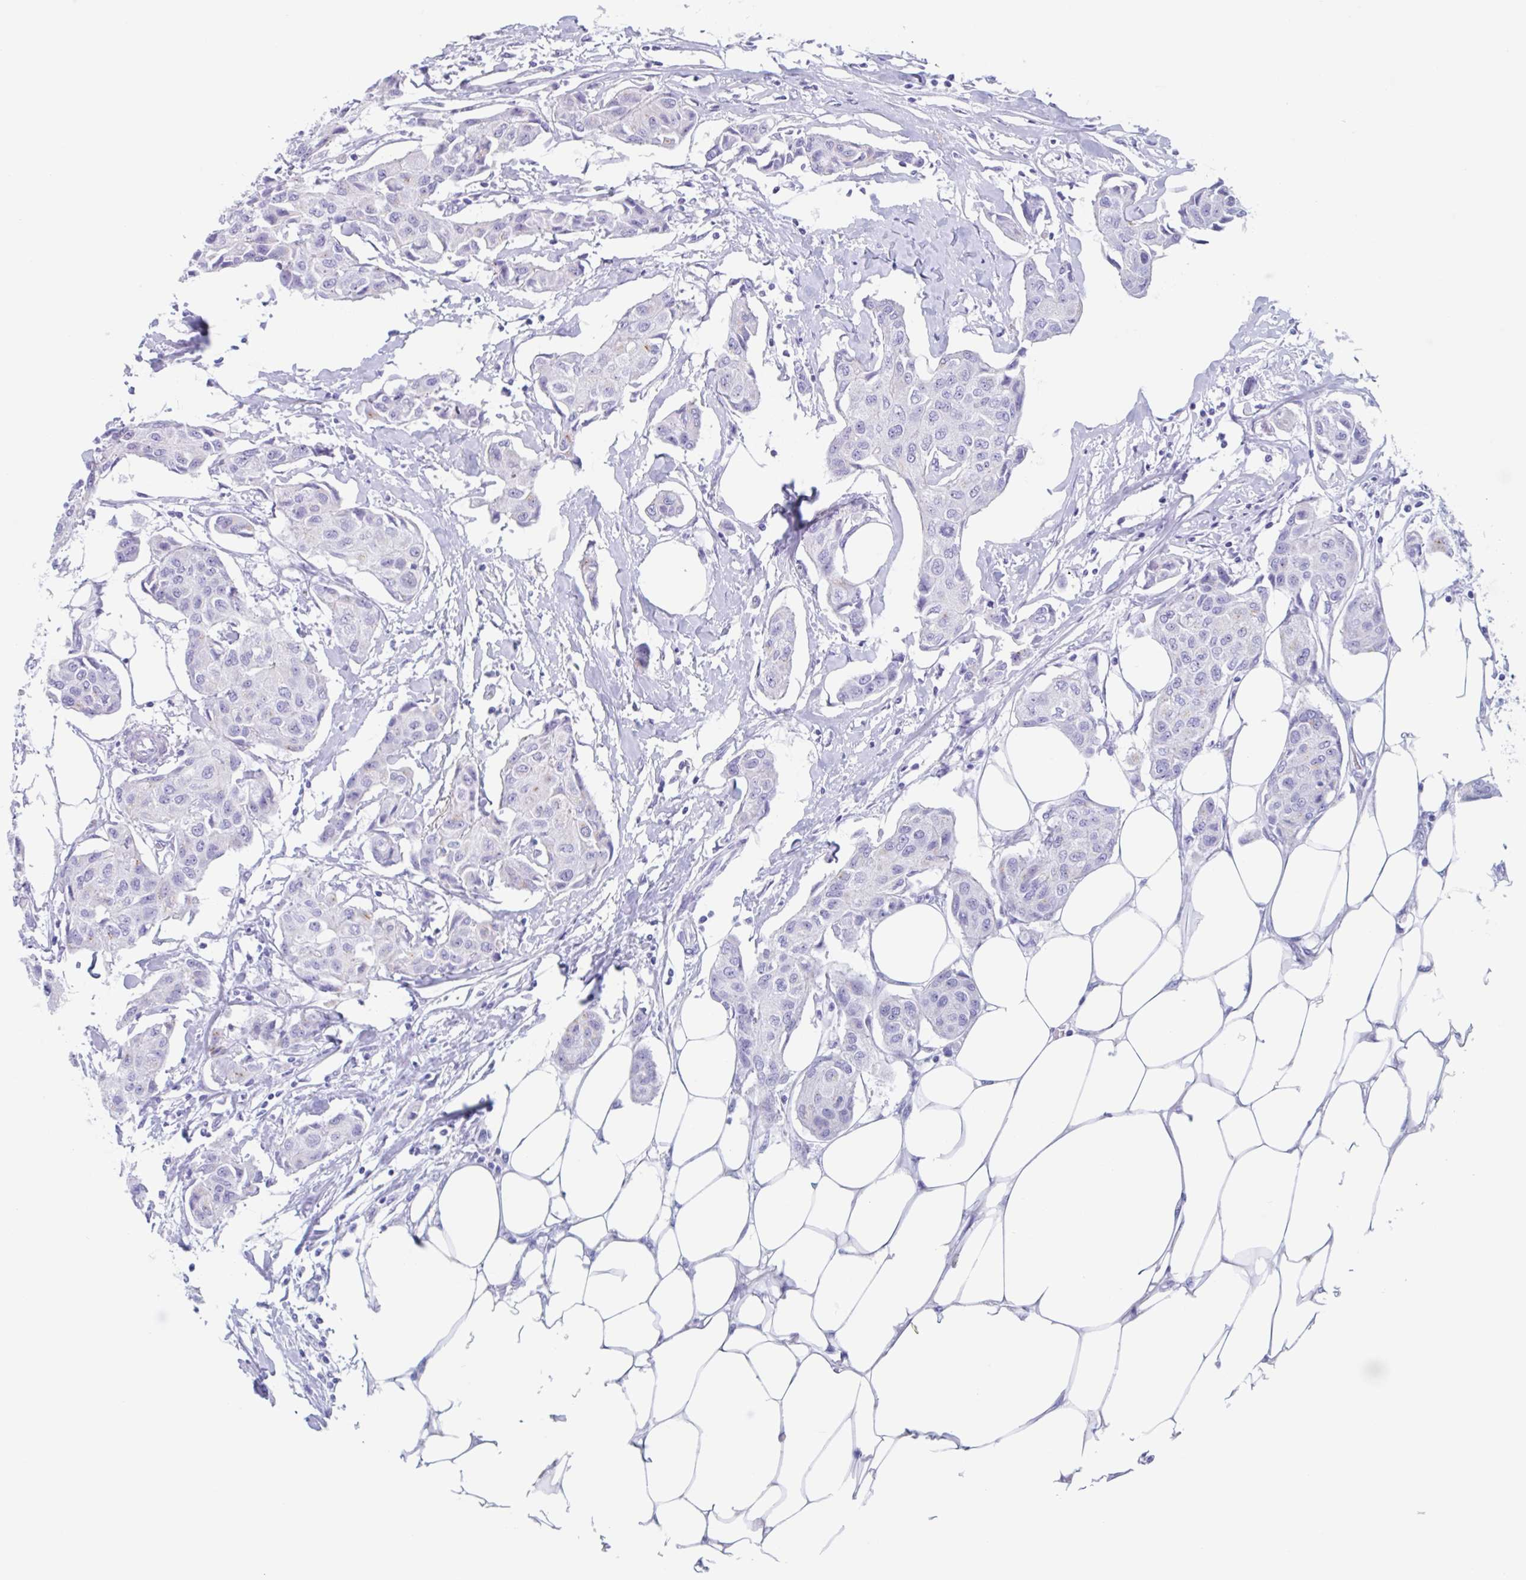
{"staining": {"intensity": "negative", "quantity": "none", "location": "none"}, "tissue": "breast cancer", "cell_type": "Tumor cells", "image_type": "cancer", "snomed": [{"axis": "morphology", "description": "Duct carcinoma"}, {"axis": "topography", "description": "Breast"}, {"axis": "topography", "description": "Lymph node"}], "caption": "The immunohistochemistry micrograph has no significant positivity in tumor cells of breast intraductal carcinoma tissue.", "gene": "CPTP", "patient": {"sex": "female", "age": 80}}